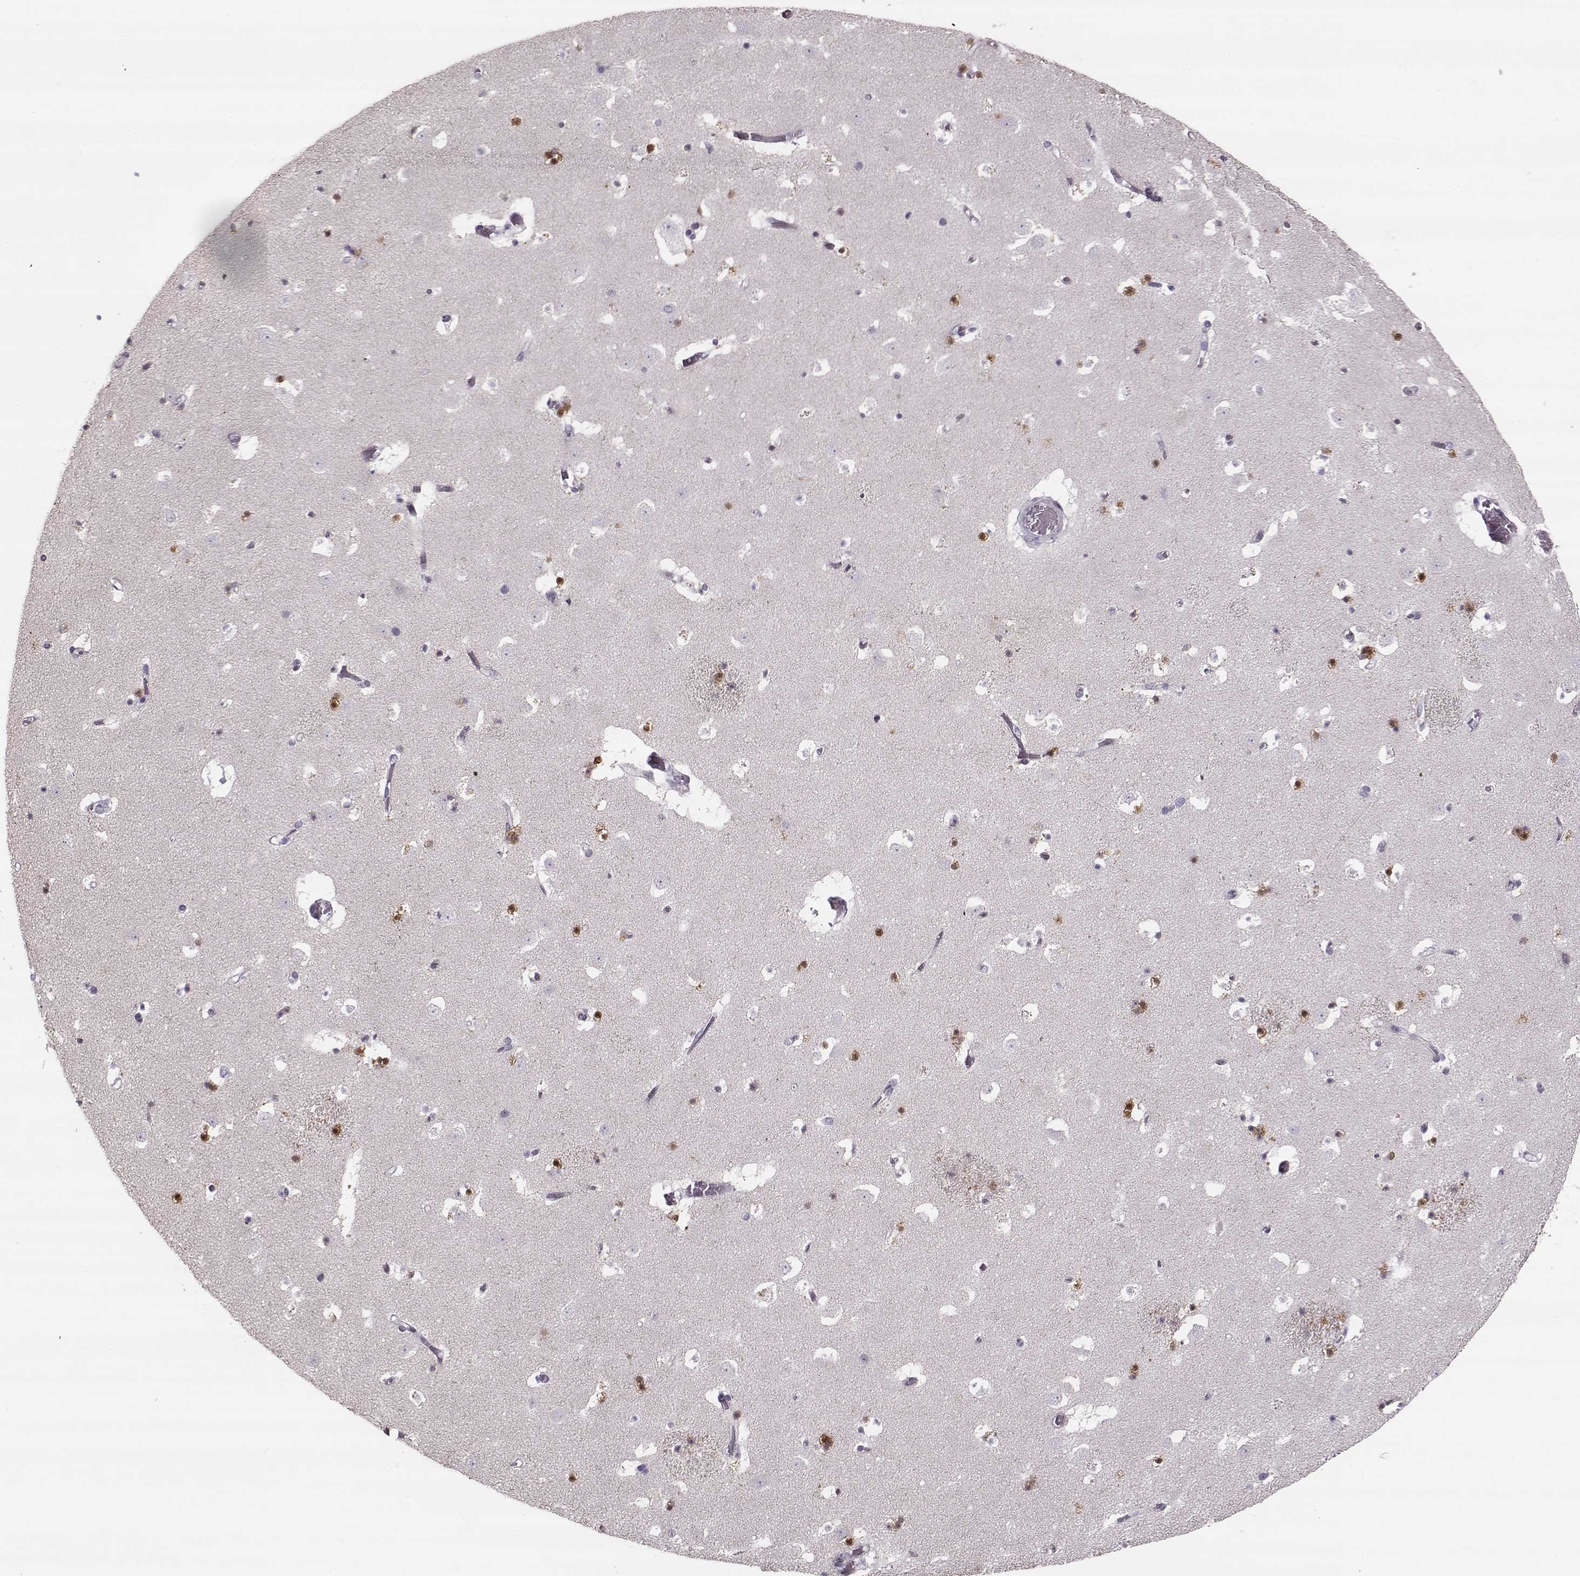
{"staining": {"intensity": "strong", "quantity": "25%-75%", "location": "cytoplasmic/membranous,nuclear"}, "tissue": "caudate", "cell_type": "Glial cells", "image_type": "normal", "snomed": [{"axis": "morphology", "description": "Normal tissue, NOS"}, {"axis": "topography", "description": "Lateral ventricle wall"}], "caption": "Caudate stained with immunohistochemistry reveals strong cytoplasmic/membranous,nuclear staining in about 25%-75% of glial cells. (Stains: DAB in brown, nuclei in blue, Microscopy: brightfield microscopy at high magnification).", "gene": "MAP6D1", "patient": {"sex": "female", "age": 42}}